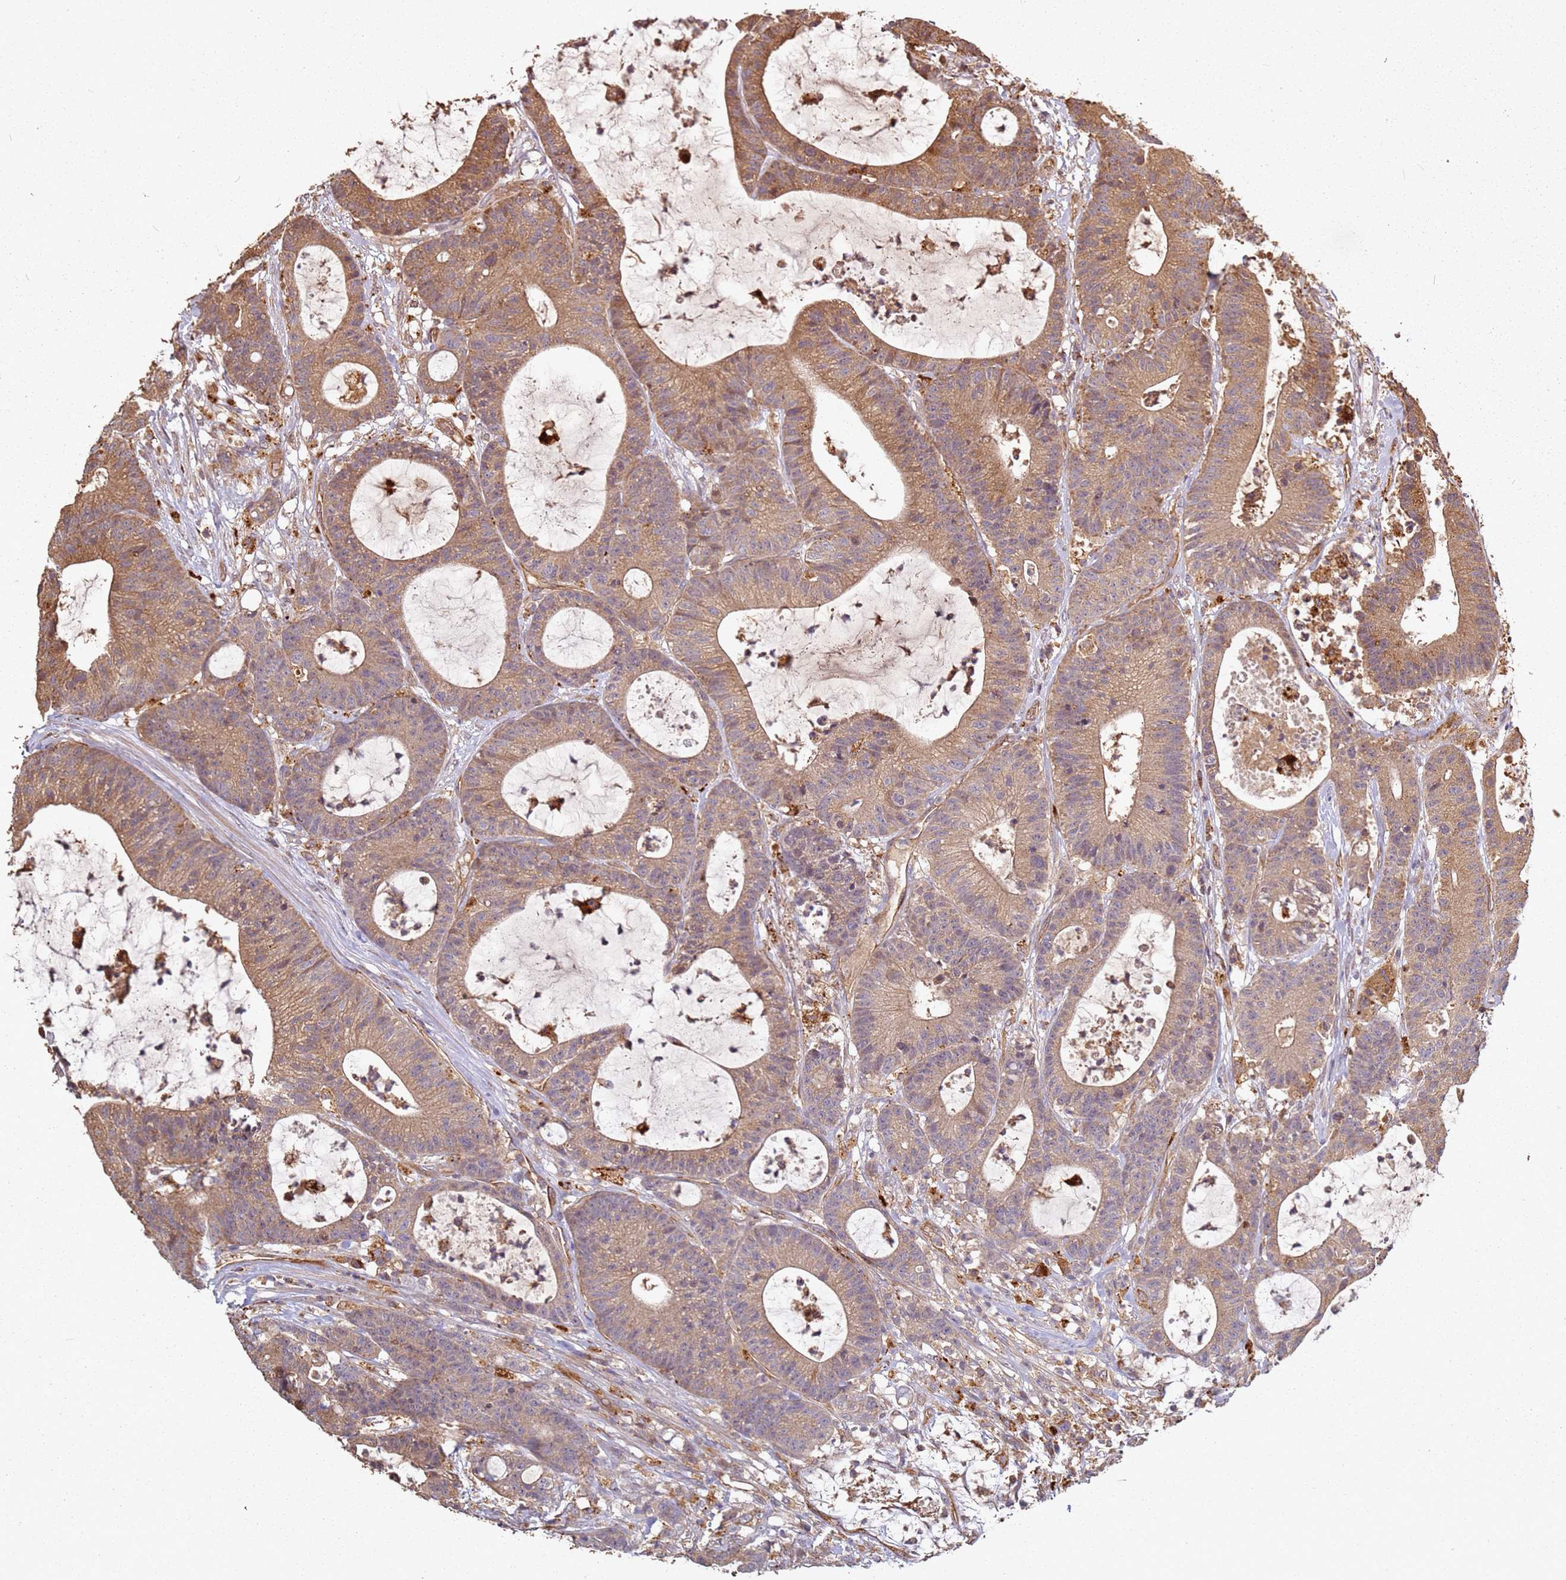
{"staining": {"intensity": "moderate", "quantity": ">75%", "location": "cytoplasmic/membranous"}, "tissue": "colorectal cancer", "cell_type": "Tumor cells", "image_type": "cancer", "snomed": [{"axis": "morphology", "description": "Adenocarcinoma, NOS"}, {"axis": "topography", "description": "Colon"}], "caption": "This histopathology image exhibits immunohistochemistry (IHC) staining of colorectal adenocarcinoma, with medium moderate cytoplasmic/membranous staining in approximately >75% of tumor cells.", "gene": "SCGB2B2", "patient": {"sex": "female", "age": 84}}